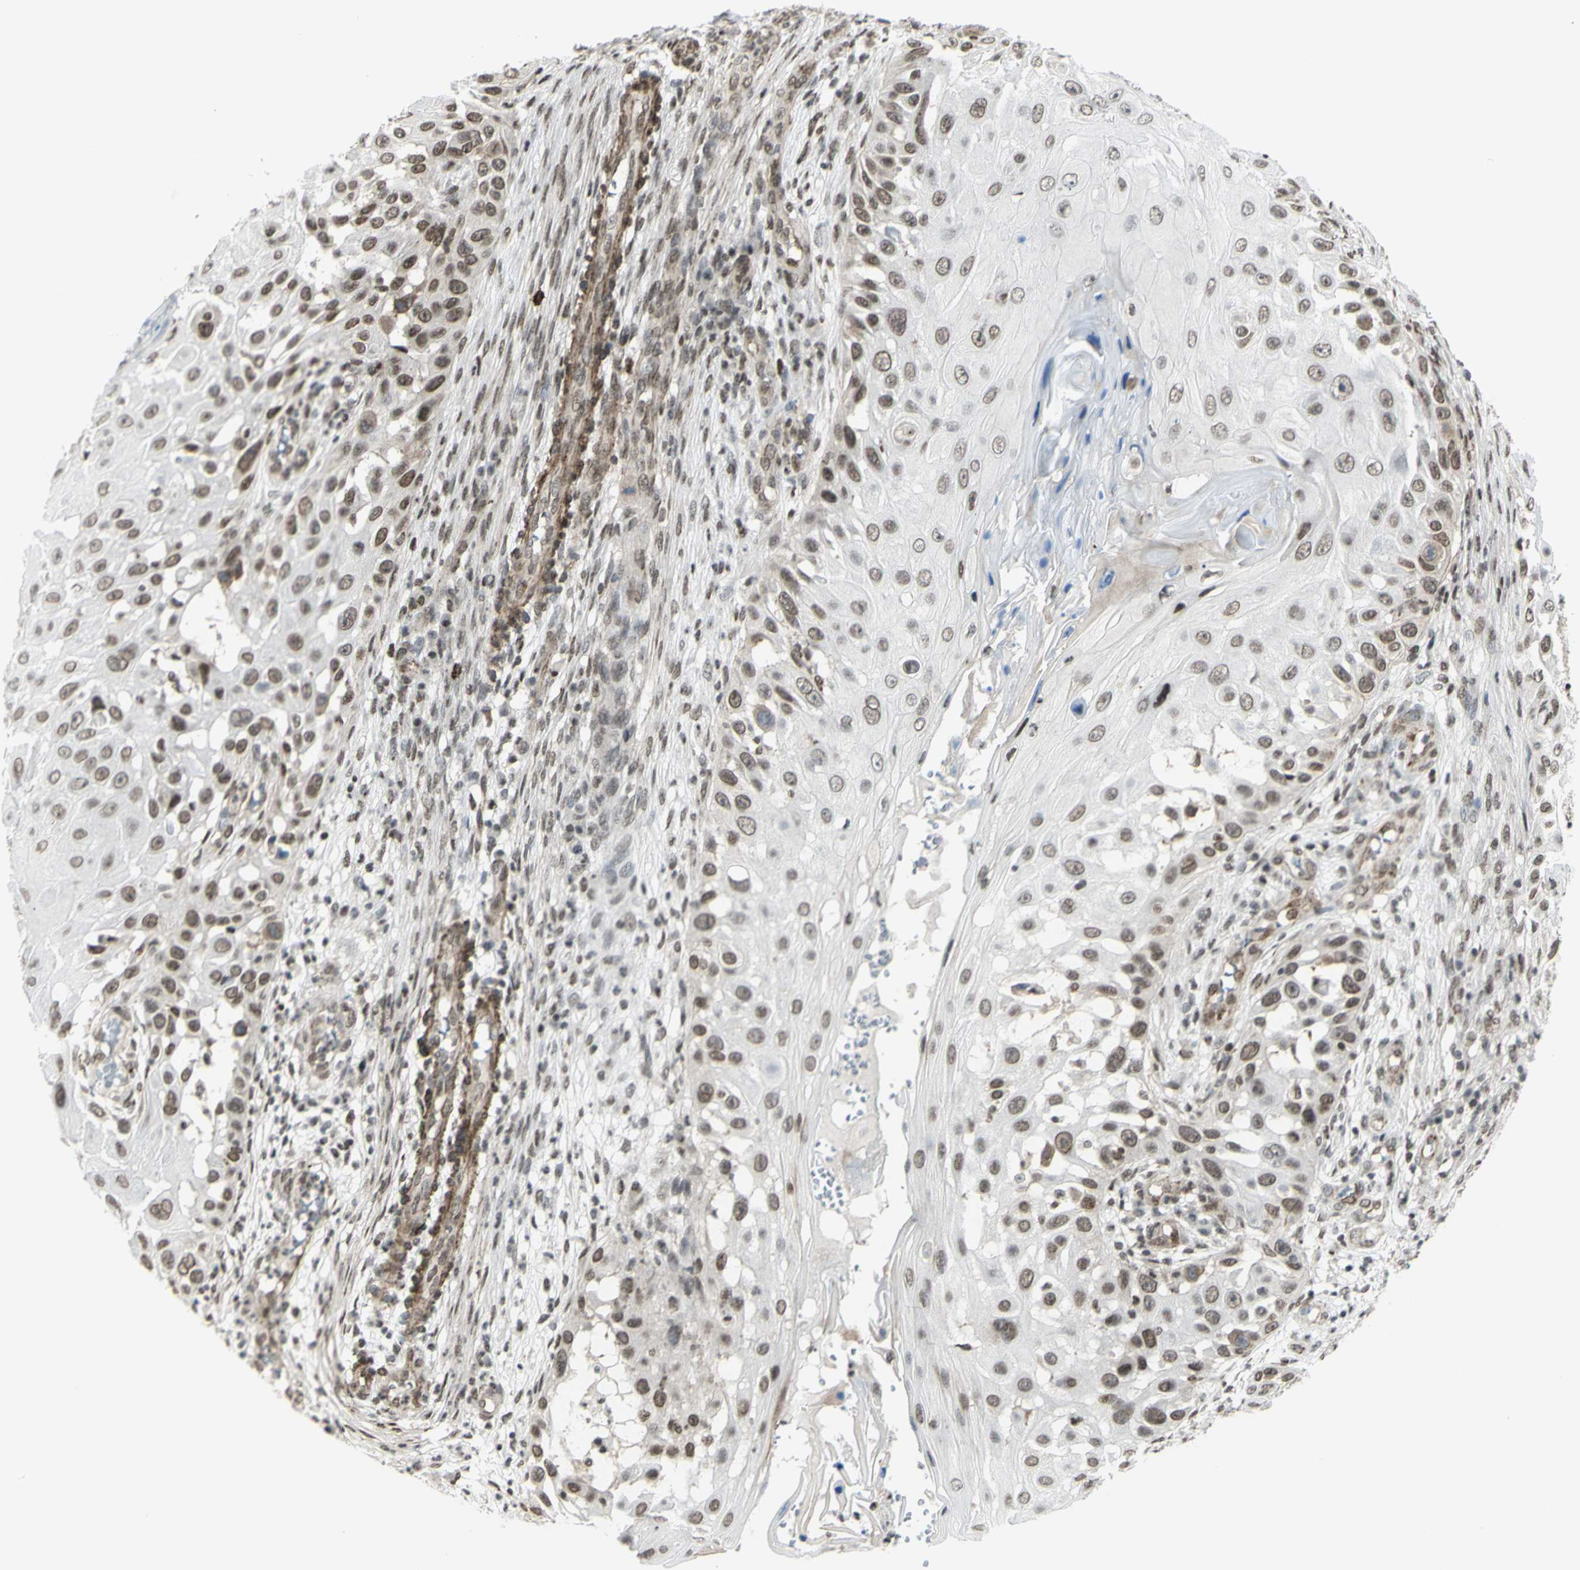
{"staining": {"intensity": "moderate", "quantity": ">75%", "location": "nuclear"}, "tissue": "skin cancer", "cell_type": "Tumor cells", "image_type": "cancer", "snomed": [{"axis": "morphology", "description": "Squamous cell carcinoma, NOS"}, {"axis": "topography", "description": "Skin"}], "caption": "This micrograph demonstrates skin cancer (squamous cell carcinoma) stained with IHC to label a protein in brown. The nuclear of tumor cells show moderate positivity for the protein. Nuclei are counter-stained blue.", "gene": "ZMYM6", "patient": {"sex": "female", "age": 44}}